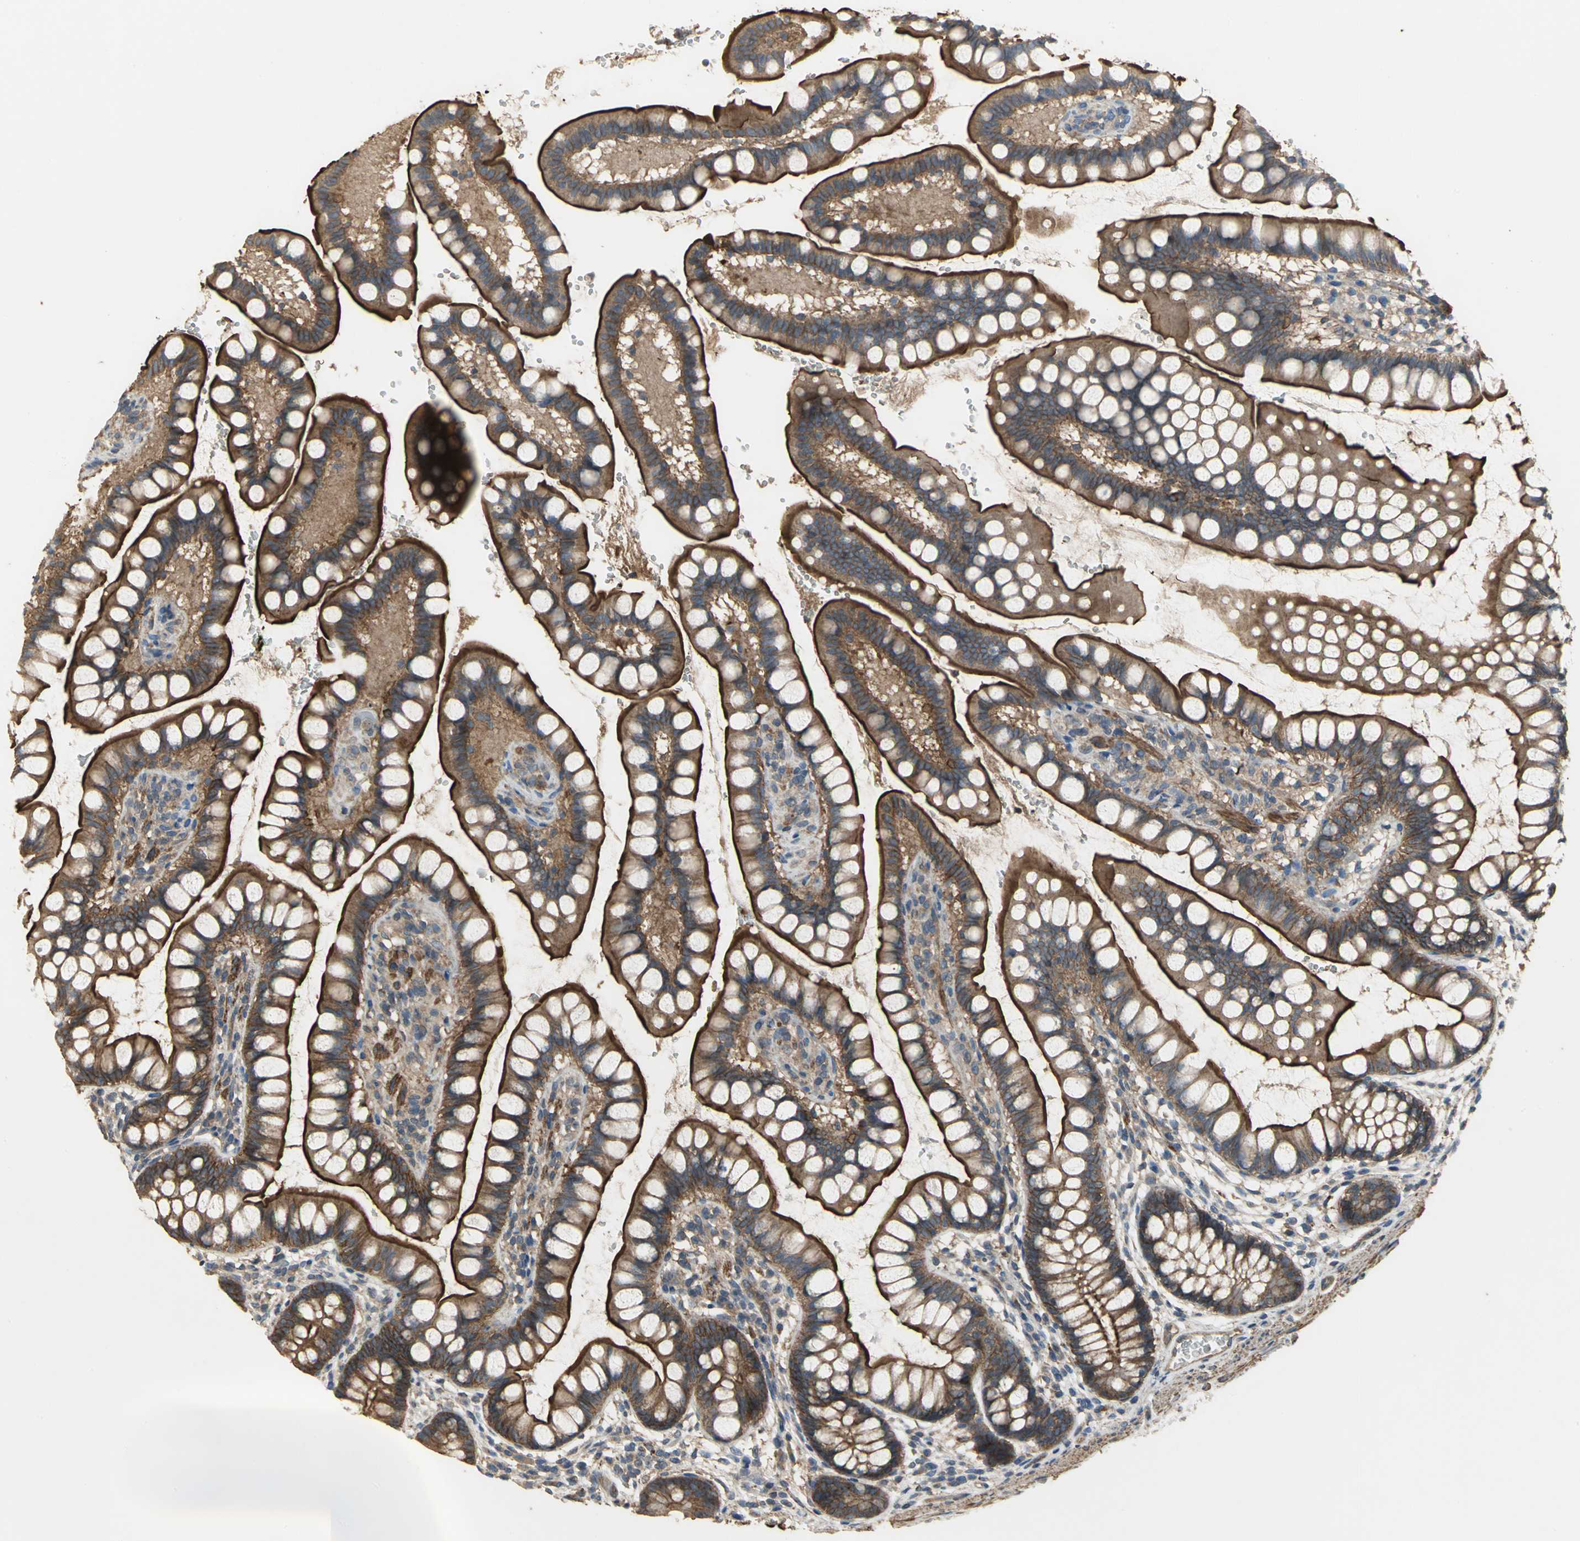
{"staining": {"intensity": "strong", "quantity": ">75%", "location": "cytoplasmic/membranous"}, "tissue": "small intestine", "cell_type": "Glandular cells", "image_type": "normal", "snomed": [{"axis": "morphology", "description": "Normal tissue, NOS"}, {"axis": "topography", "description": "Small intestine"}], "caption": "Small intestine stained with a brown dye shows strong cytoplasmic/membranous positive staining in approximately >75% of glandular cells.", "gene": "MET", "patient": {"sex": "female", "age": 58}}